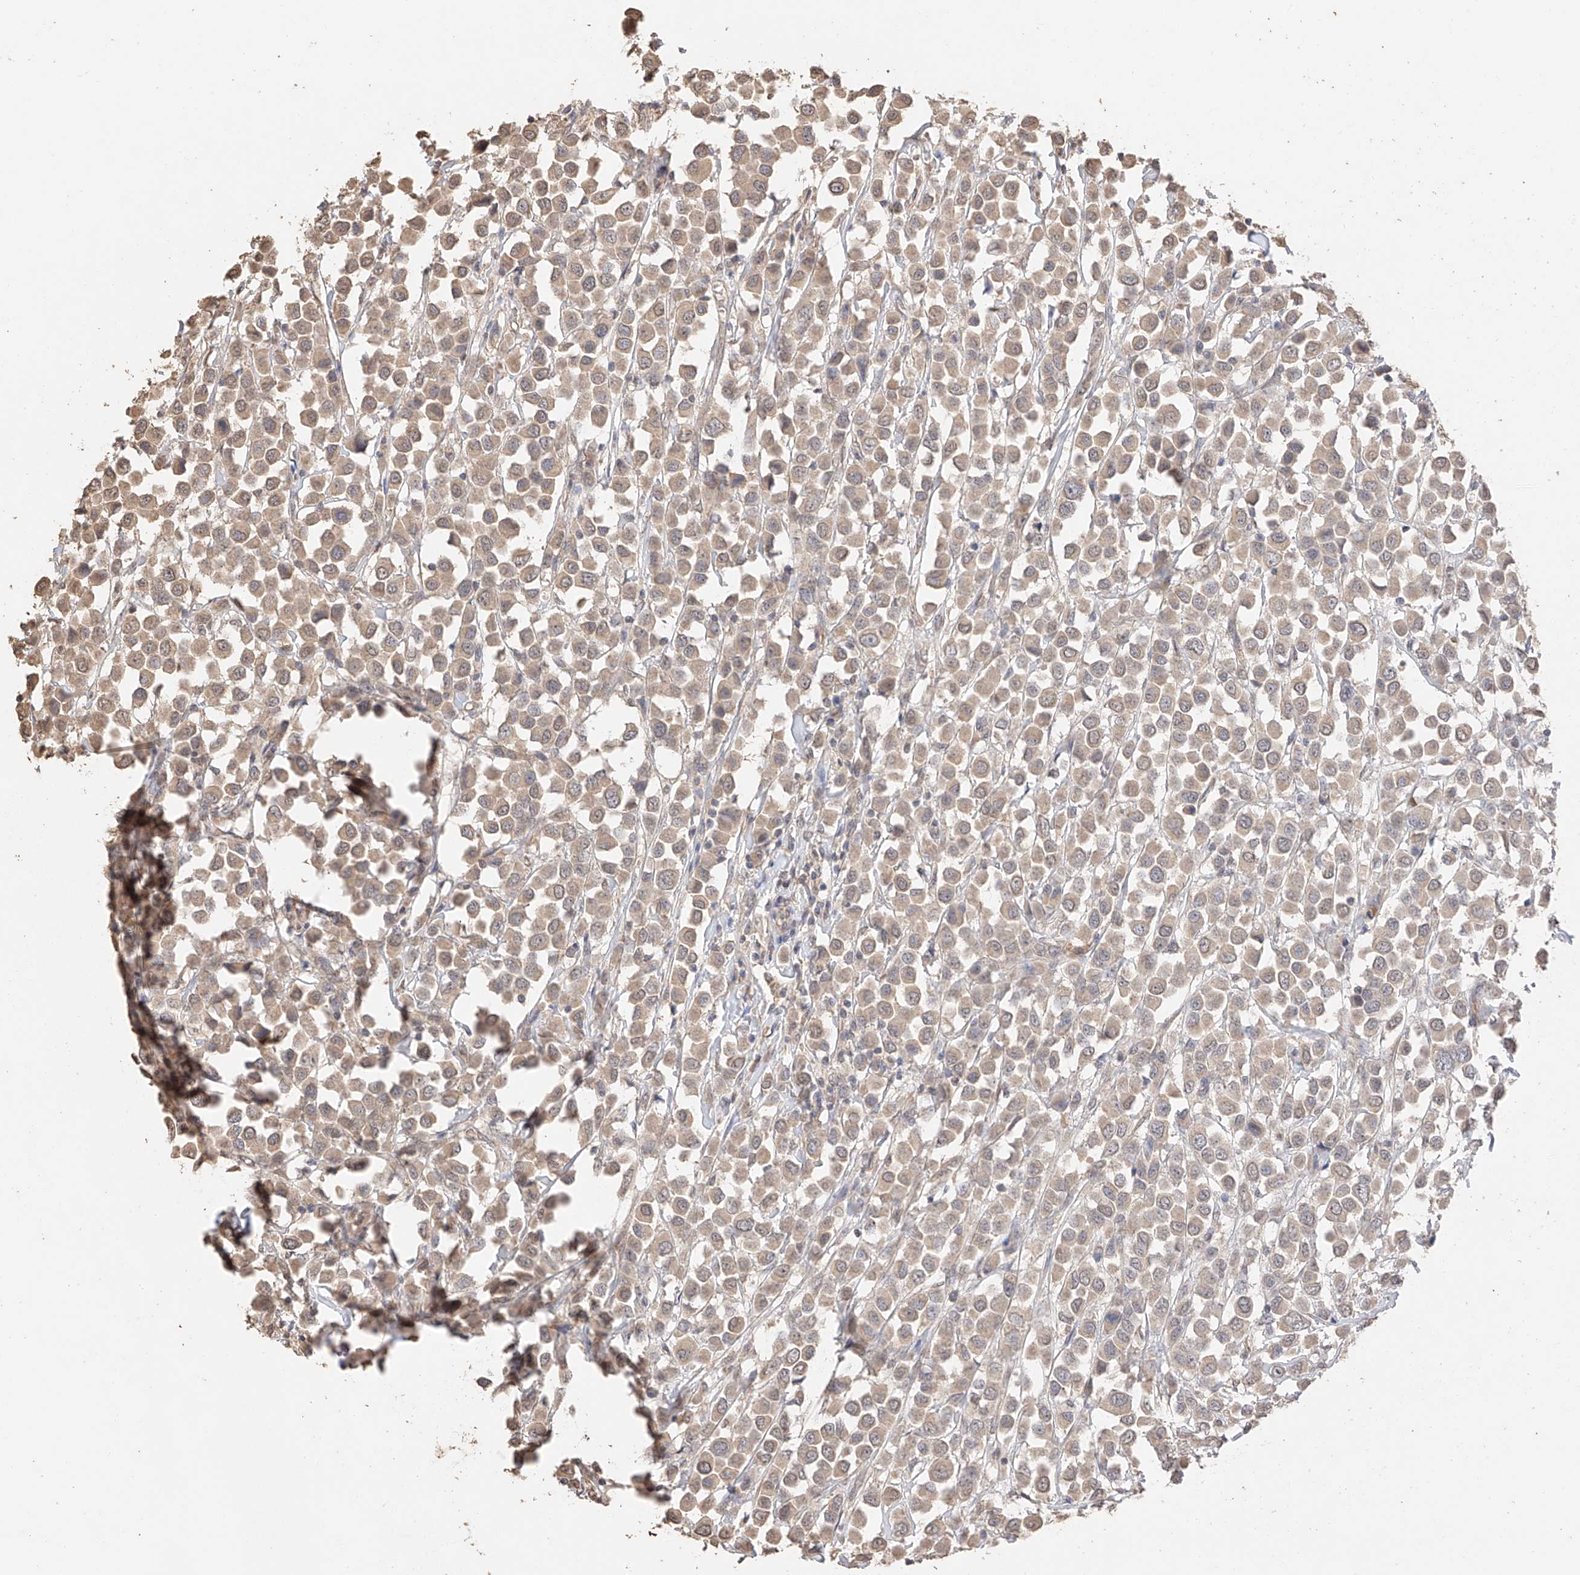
{"staining": {"intensity": "moderate", "quantity": ">75%", "location": "cytoplasmic/membranous"}, "tissue": "breast cancer", "cell_type": "Tumor cells", "image_type": "cancer", "snomed": [{"axis": "morphology", "description": "Duct carcinoma"}, {"axis": "topography", "description": "Breast"}], "caption": "Breast cancer (intraductal carcinoma) tissue exhibits moderate cytoplasmic/membranous expression in approximately >75% of tumor cells", "gene": "IL22RA2", "patient": {"sex": "female", "age": 61}}